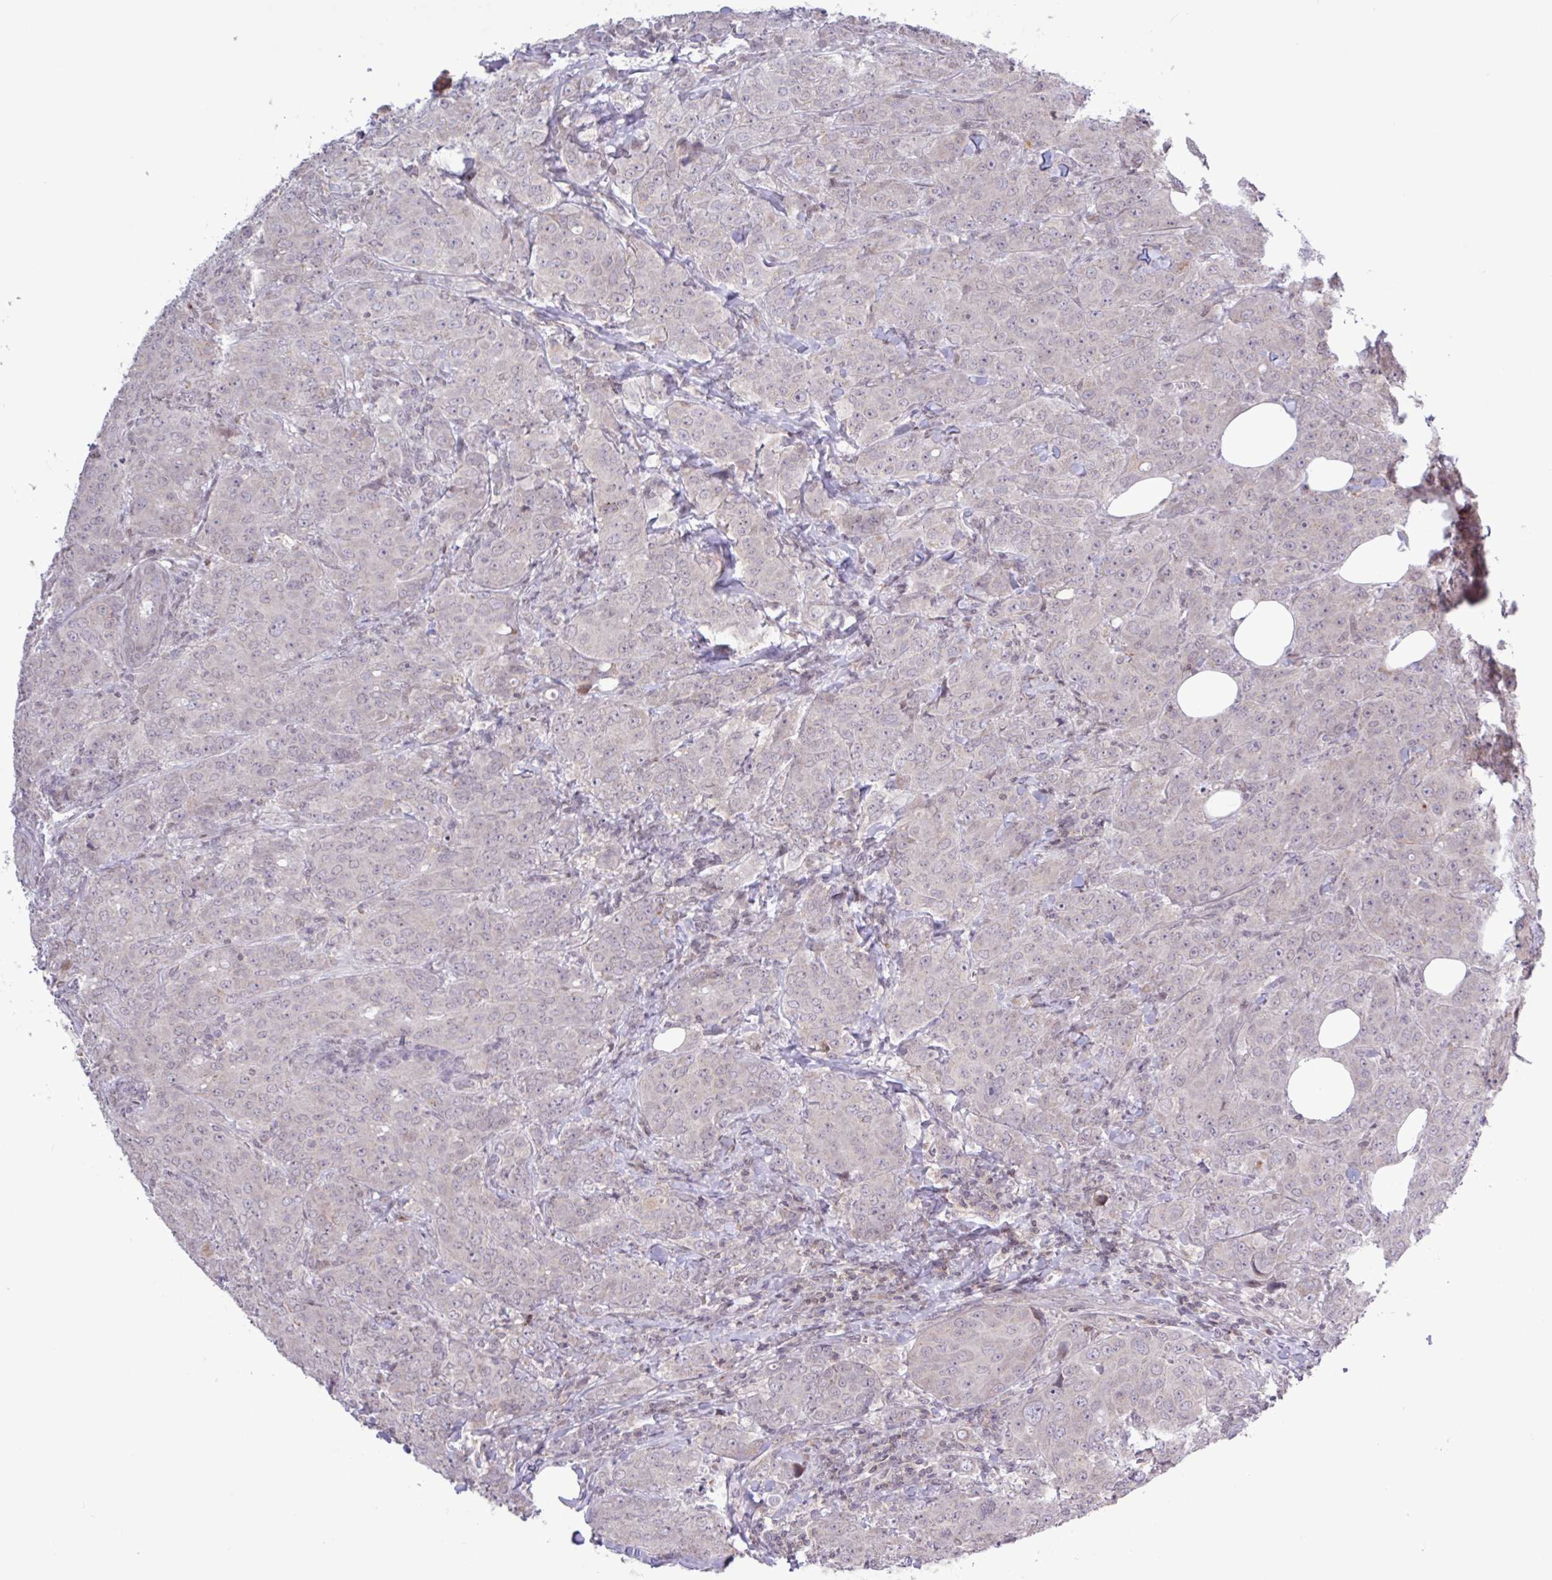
{"staining": {"intensity": "negative", "quantity": "none", "location": "none"}, "tissue": "breast cancer", "cell_type": "Tumor cells", "image_type": "cancer", "snomed": [{"axis": "morphology", "description": "Duct carcinoma"}, {"axis": "topography", "description": "Breast"}], "caption": "Tumor cells show no significant staining in breast cancer (infiltrating ductal carcinoma).", "gene": "RTL3", "patient": {"sex": "female", "age": 43}}